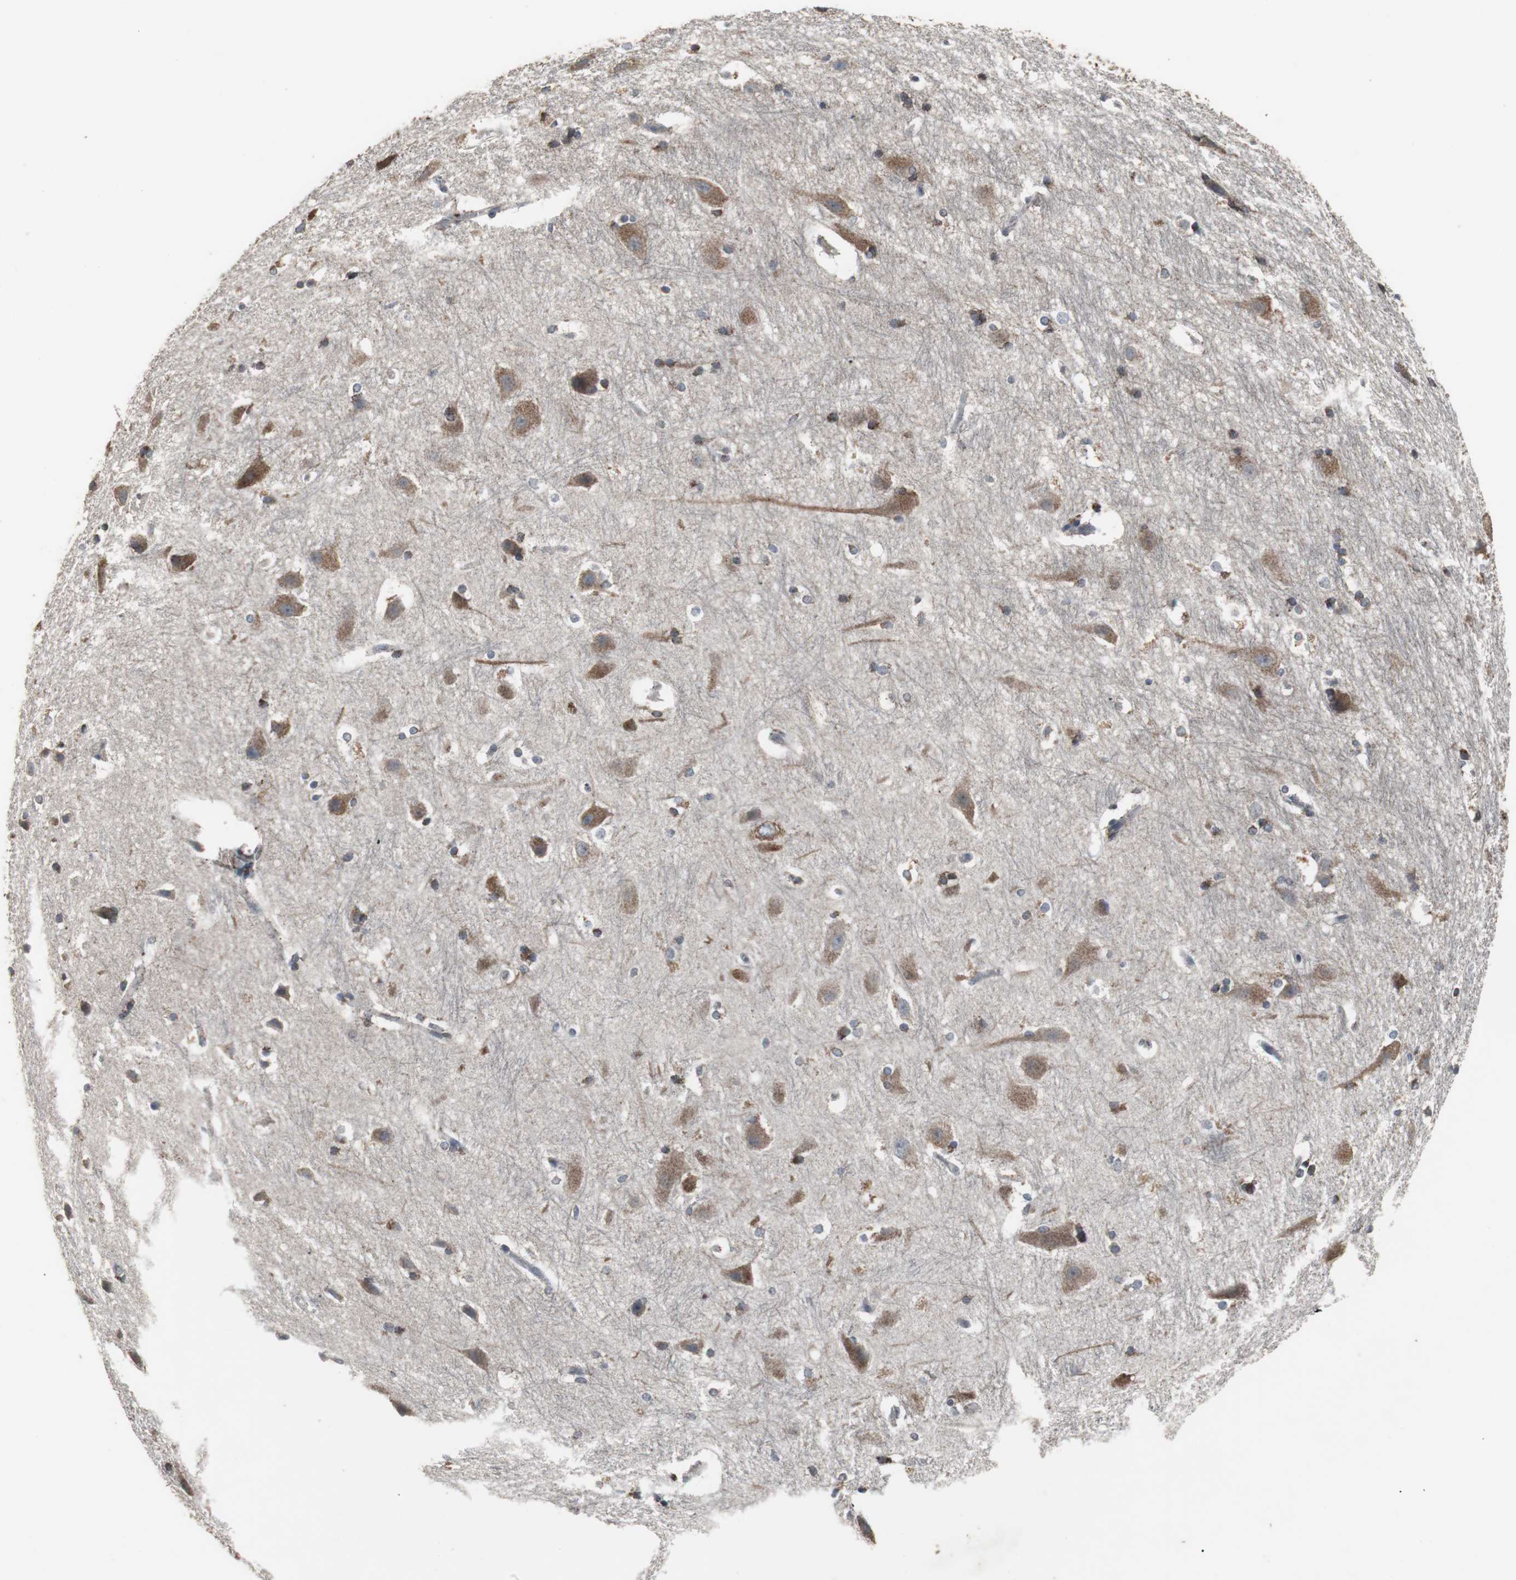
{"staining": {"intensity": "moderate", "quantity": "<25%", "location": "cytoplasmic/membranous"}, "tissue": "hippocampus", "cell_type": "Glial cells", "image_type": "normal", "snomed": [{"axis": "morphology", "description": "Normal tissue, NOS"}, {"axis": "topography", "description": "Hippocampus"}], "caption": "Protein expression analysis of benign hippocampus displays moderate cytoplasmic/membranous staining in about <25% of glial cells.", "gene": "ACAA1", "patient": {"sex": "female", "age": 19}}